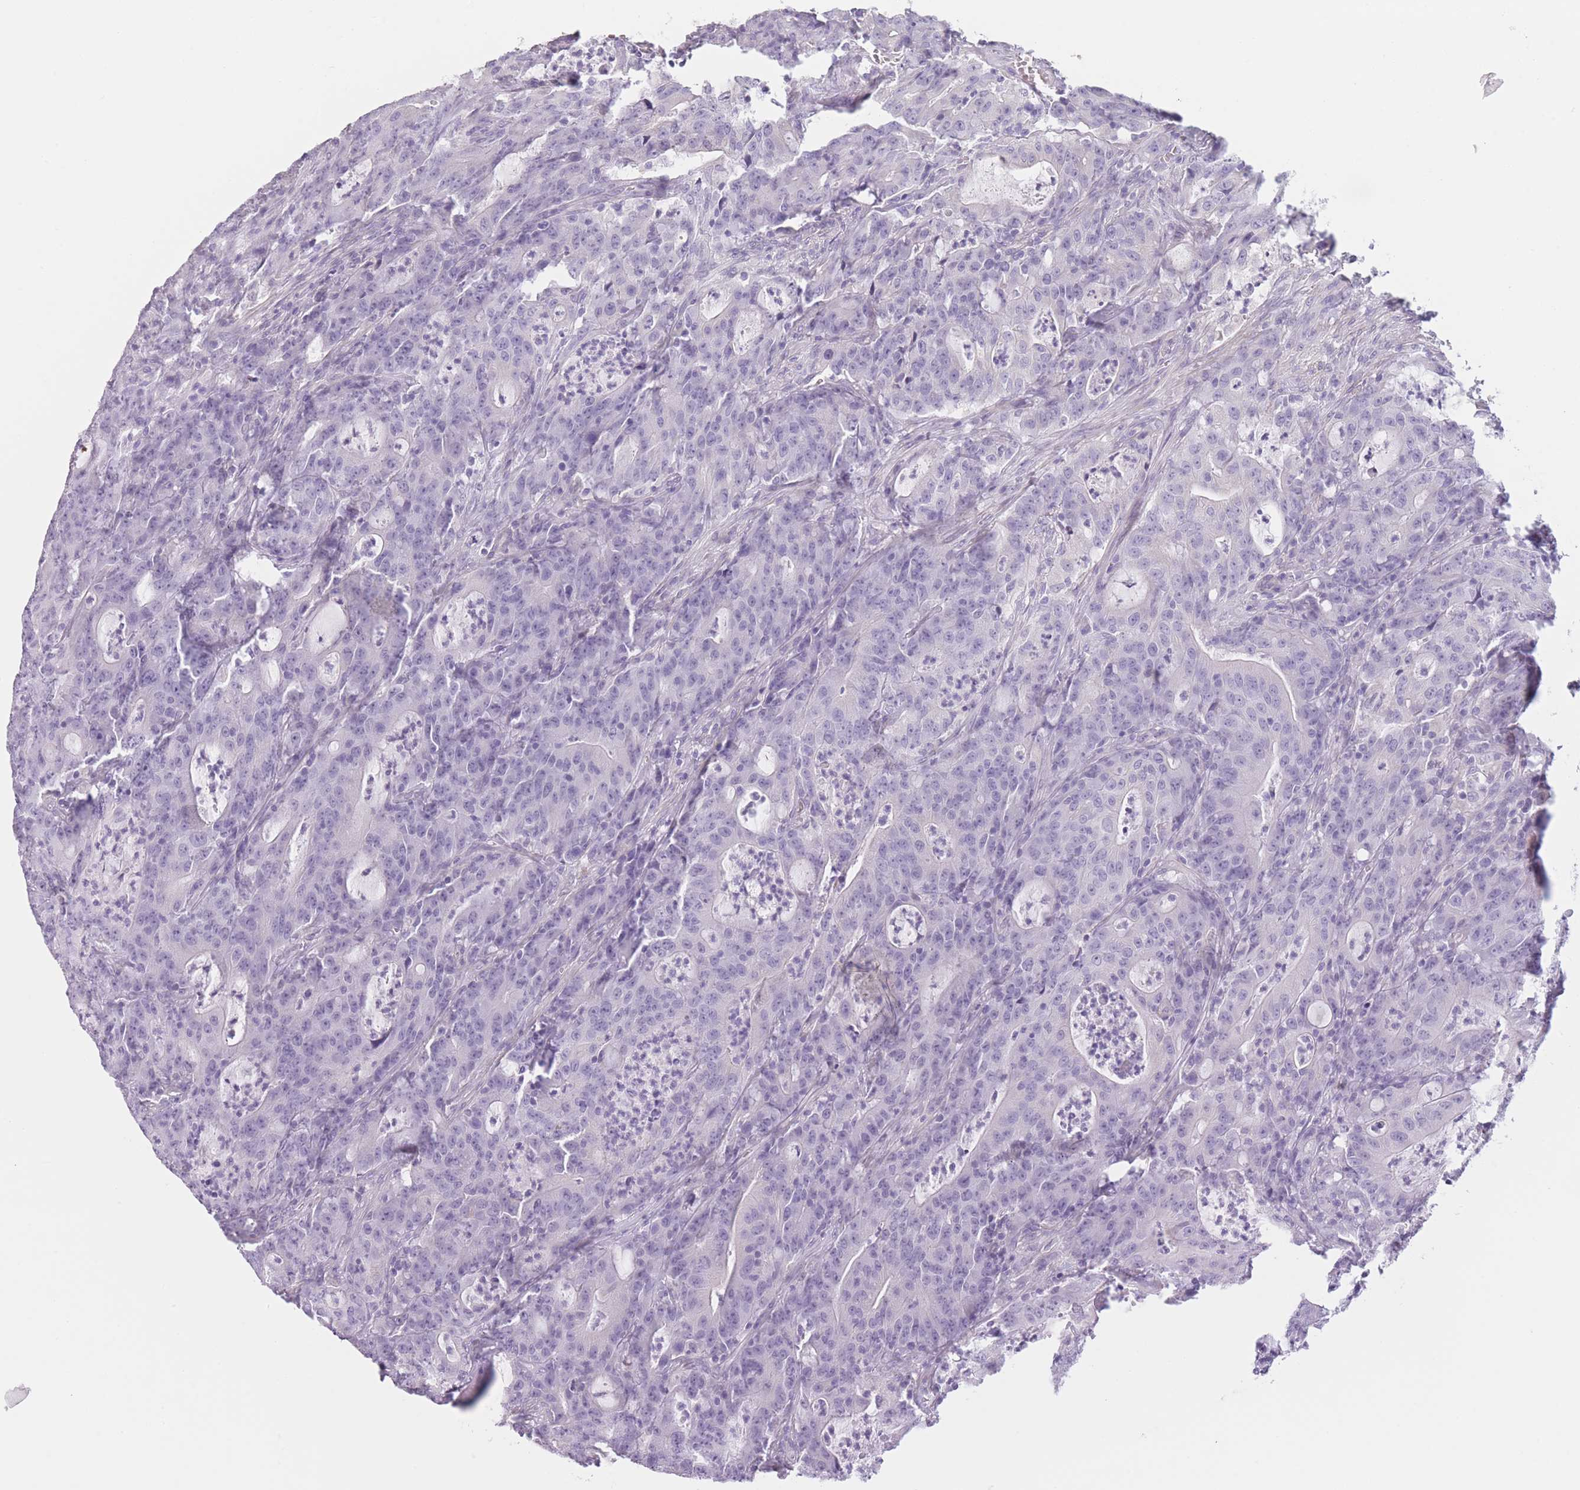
{"staining": {"intensity": "negative", "quantity": "none", "location": "none"}, "tissue": "colorectal cancer", "cell_type": "Tumor cells", "image_type": "cancer", "snomed": [{"axis": "morphology", "description": "Adenocarcinoma, NOS"}, {"axis": "topography", "description": "Colon"}], "caption": "Immunohistochemical staining of colorectal cancer (adenocarcinoma) reveals no significant staining in tumor cells. Brightfield microscopy of IHC stained with DAB (brown) and hematoxylin (blue), captured at high magnification.", "gene": "TMEM236", "patient": {"sex": "male", "age": 83}}